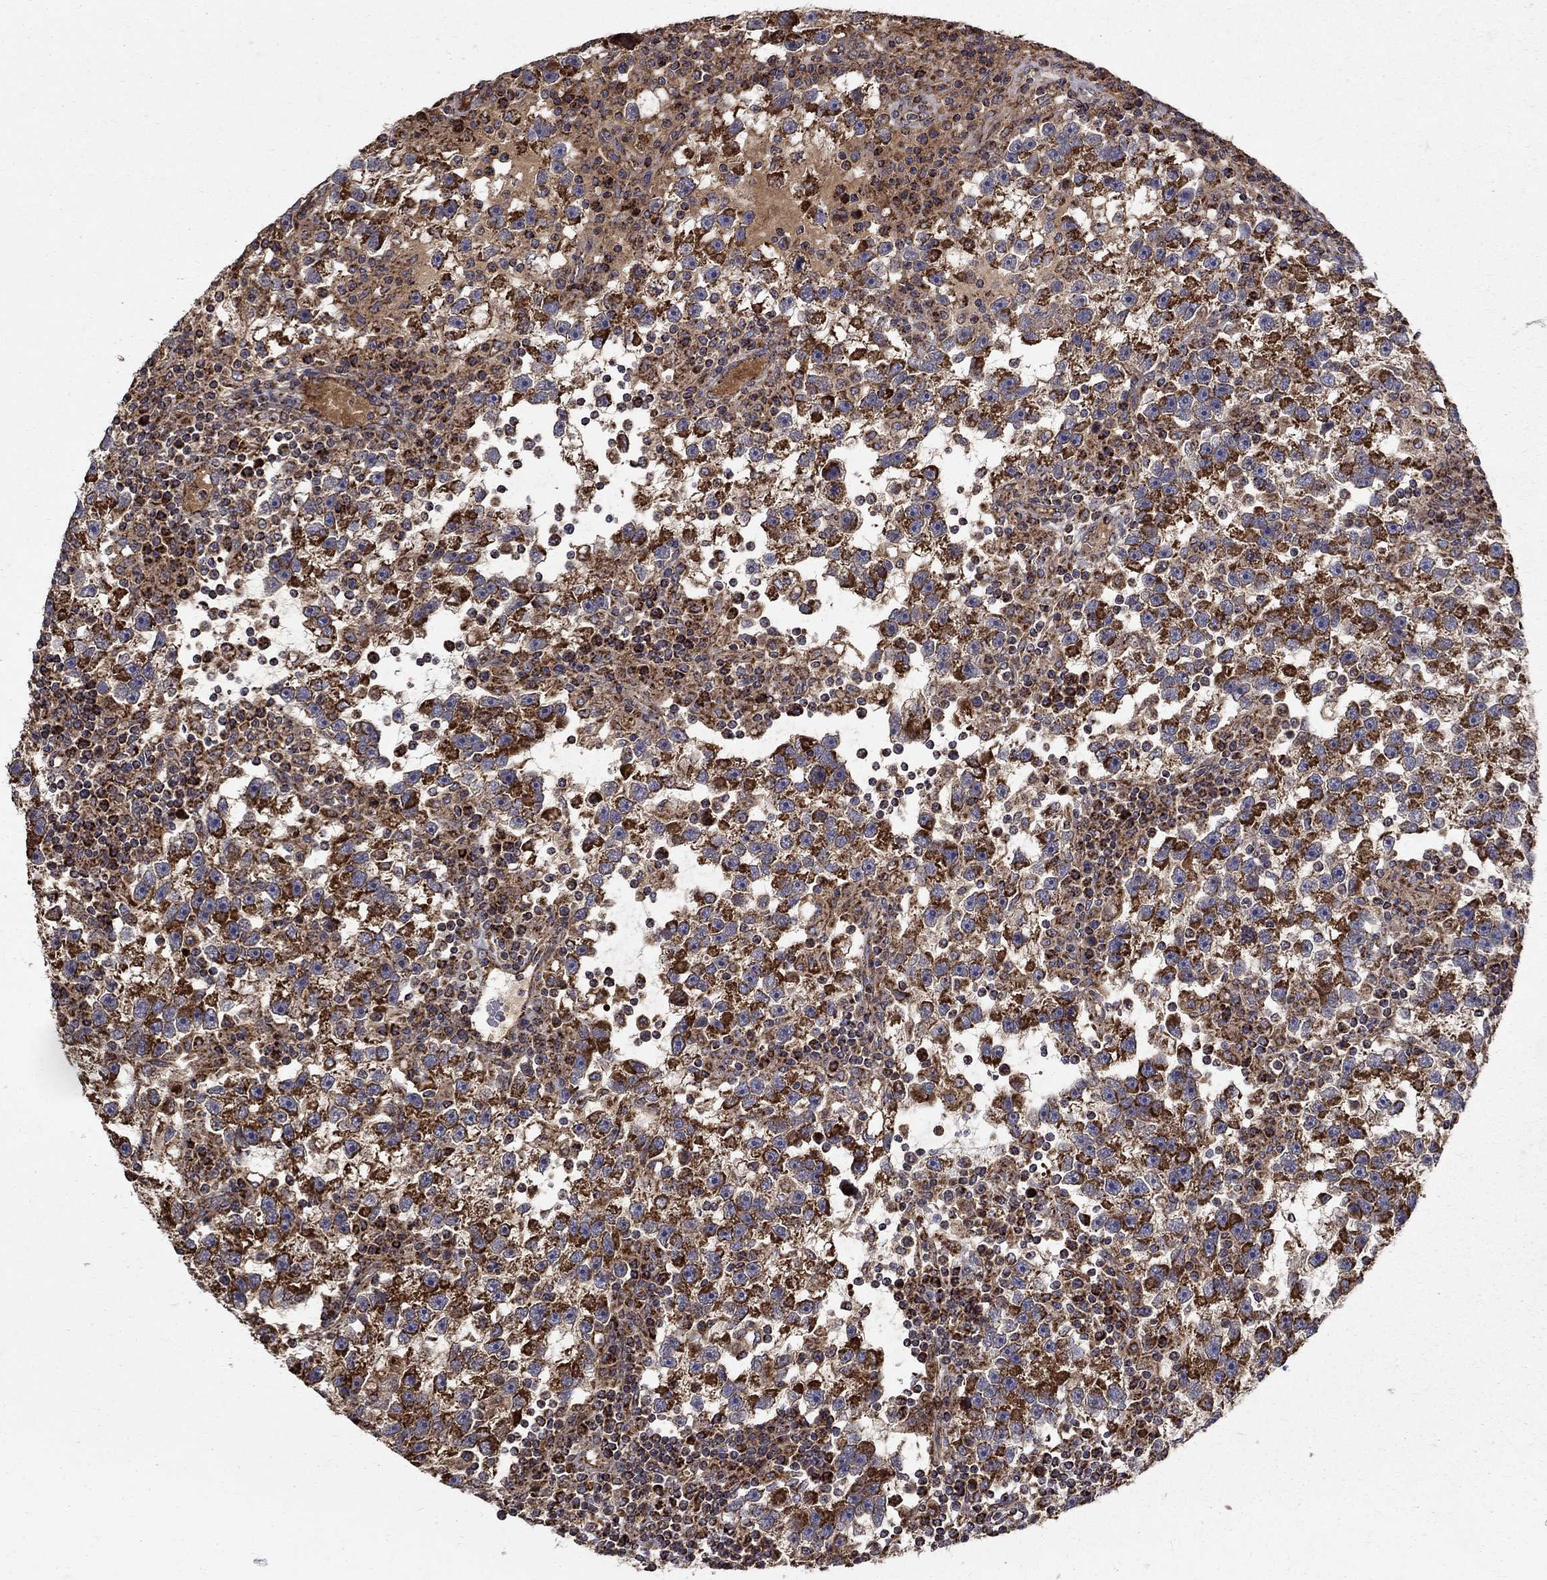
{"staining": {"intensity": "strong", "quantity": "25%-75%", "location": "cytoplasmic/membranous"}, "tissue": "testis cancer", "cell_type": "Tumor cells", "image_type": "cancer", "snomed": [{"axis": "morphology", "description": "Seminoma, NOS"}, {"axis": "topography", "description": "Testis"}], "caption": "Testis cancer stained with DAB immunohistochemistry reveals high levels of strong cytoplasmic/membranous staining in about 25%-75% of tumor cells.", "gene": "NDUFS8", "patient": {"sex": "male", "age": 47}}